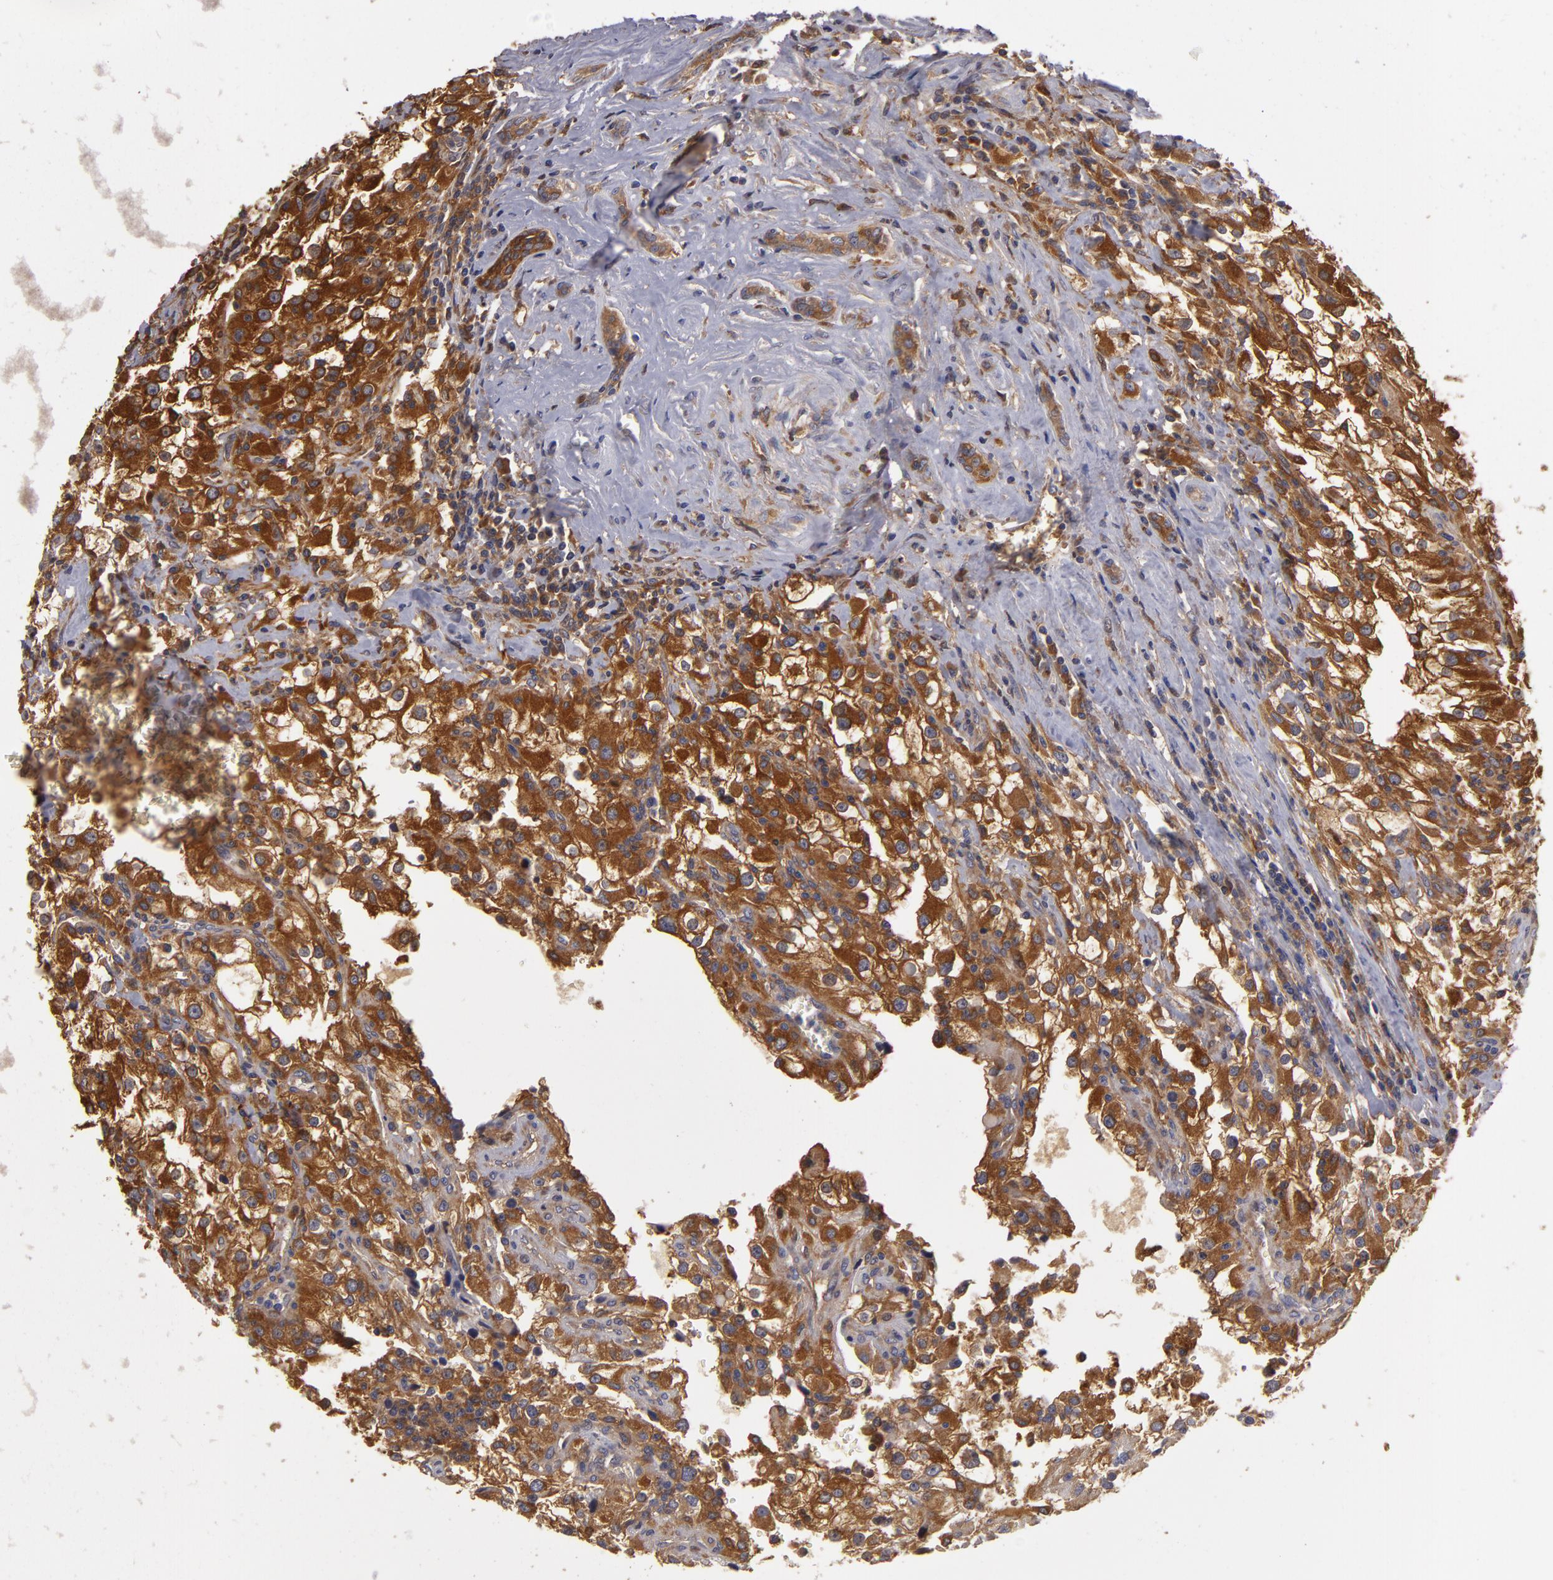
{"staining": {"intensity": "strong", "quantity": ">75%", "location": "cytoplasmic/membranous"}, "tissue": "renal cancer", "cell_type": "Tumor cells", "image_type": "cancer", "snomed": [{"axis": "morphology", "description": "Adenocarcinoma, NOS"}, {"axis": "topography", "description": "Kidney"}], "caption": "A histopathology image of human renal cancer (adenocarcinoma) stained for a protein displays strong cytoplasmic/membranous brown staining in tumor cells.", "gene": "ZNF229", "patient": {"sex": "female", "age": 52}}